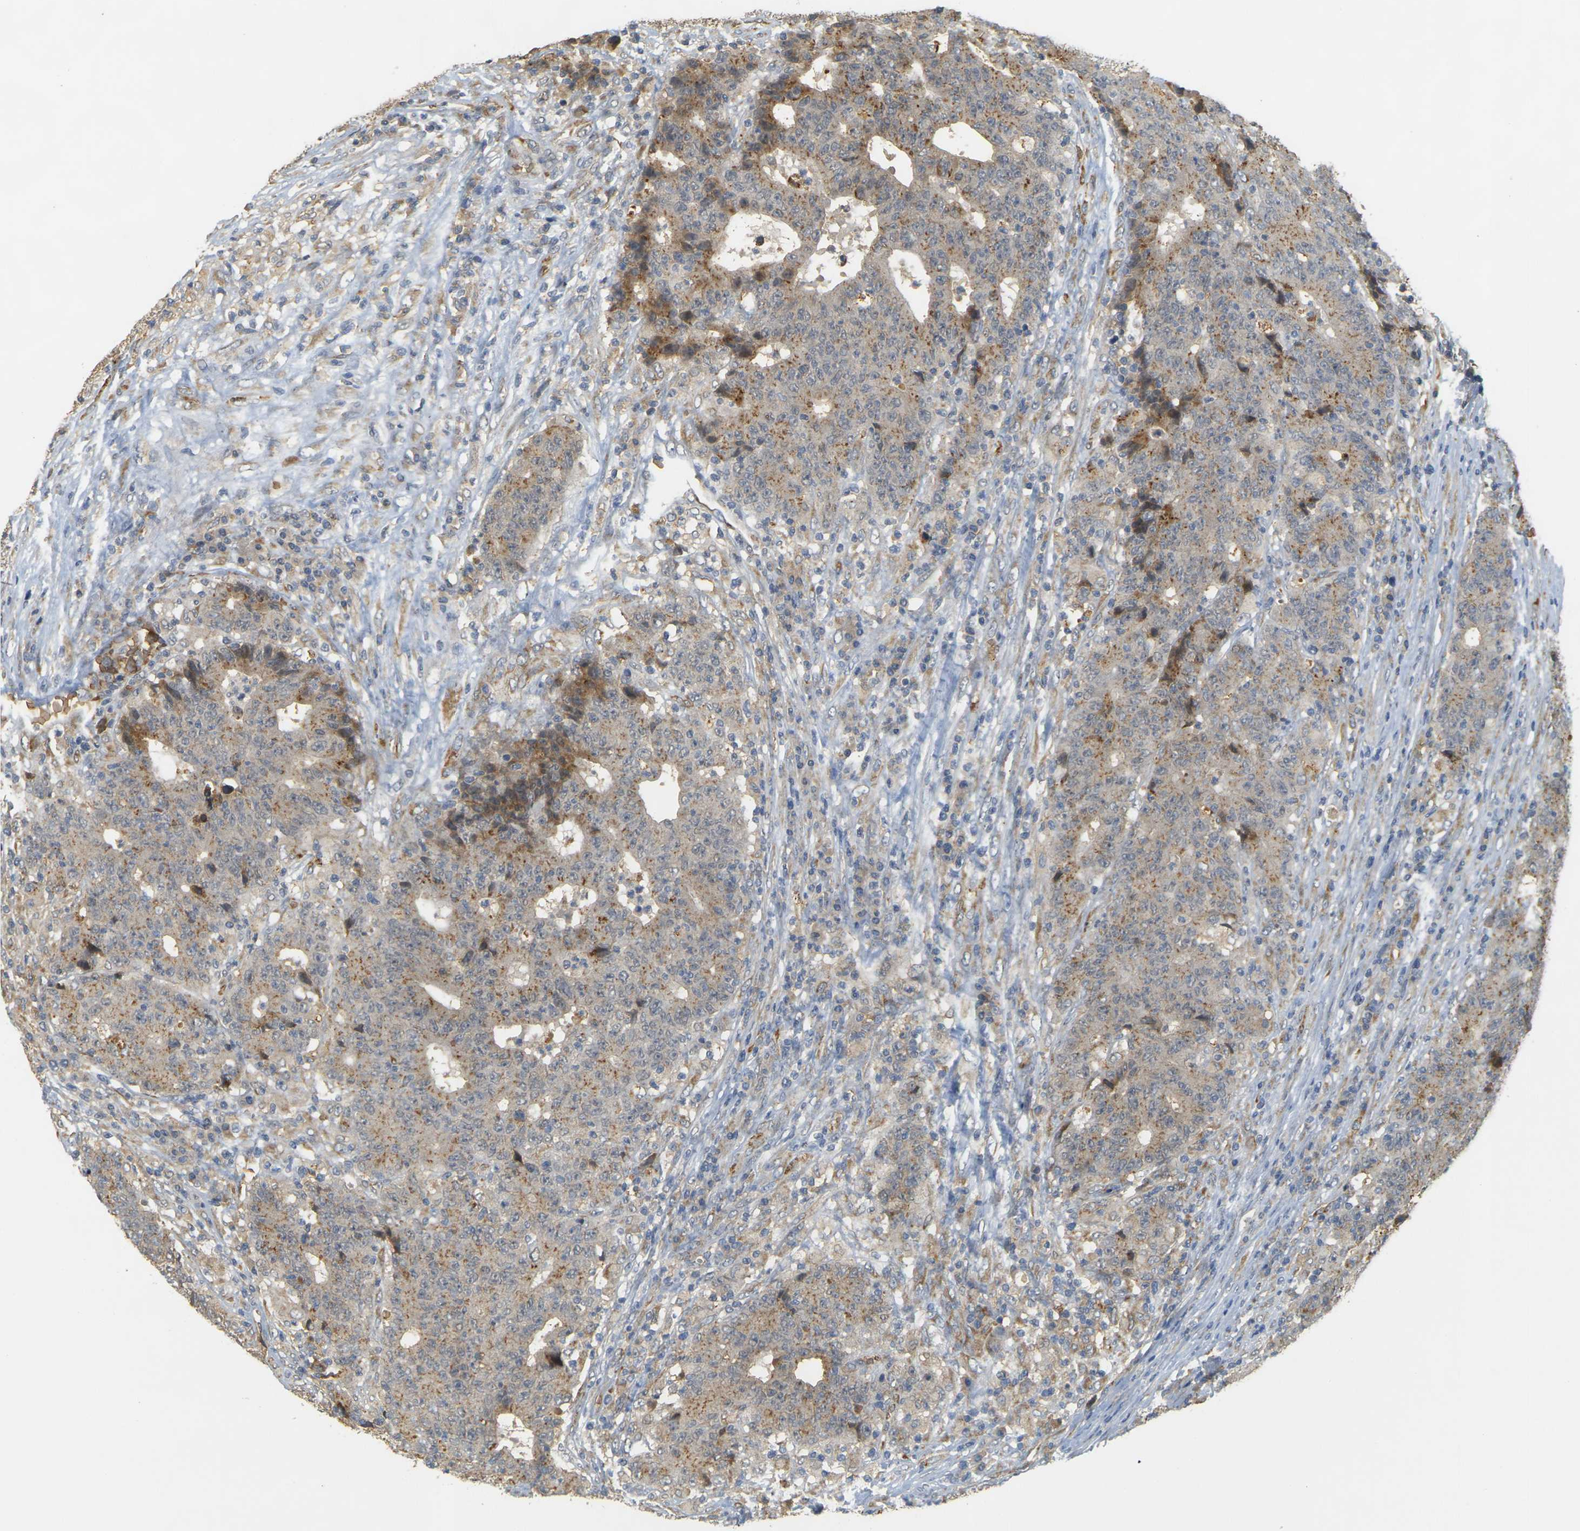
{"staining": {"intensity": "weak", "quantity": ">75%", "location": "cytoplasmic/membranous"}, "tissue": "colorectal cancer", "cell_type": "Tumor cells", "image_type": "cancer", "snomed": [{"axis": "morphology", "description": "Normal tissue, NOS"}, {"axis": "morphology", "description": "Adenocarcinoma, NOS"}, {"axis": "topography", "description": "Colon"}], "caption": "This is an image of IHC staining of colorectal adenocarcinoma, which shows weak staining in the cytoplasmic/membranous of tumor cells.", "gene": "MEGF9", "patient": {"sex": "female", "age": 75}}